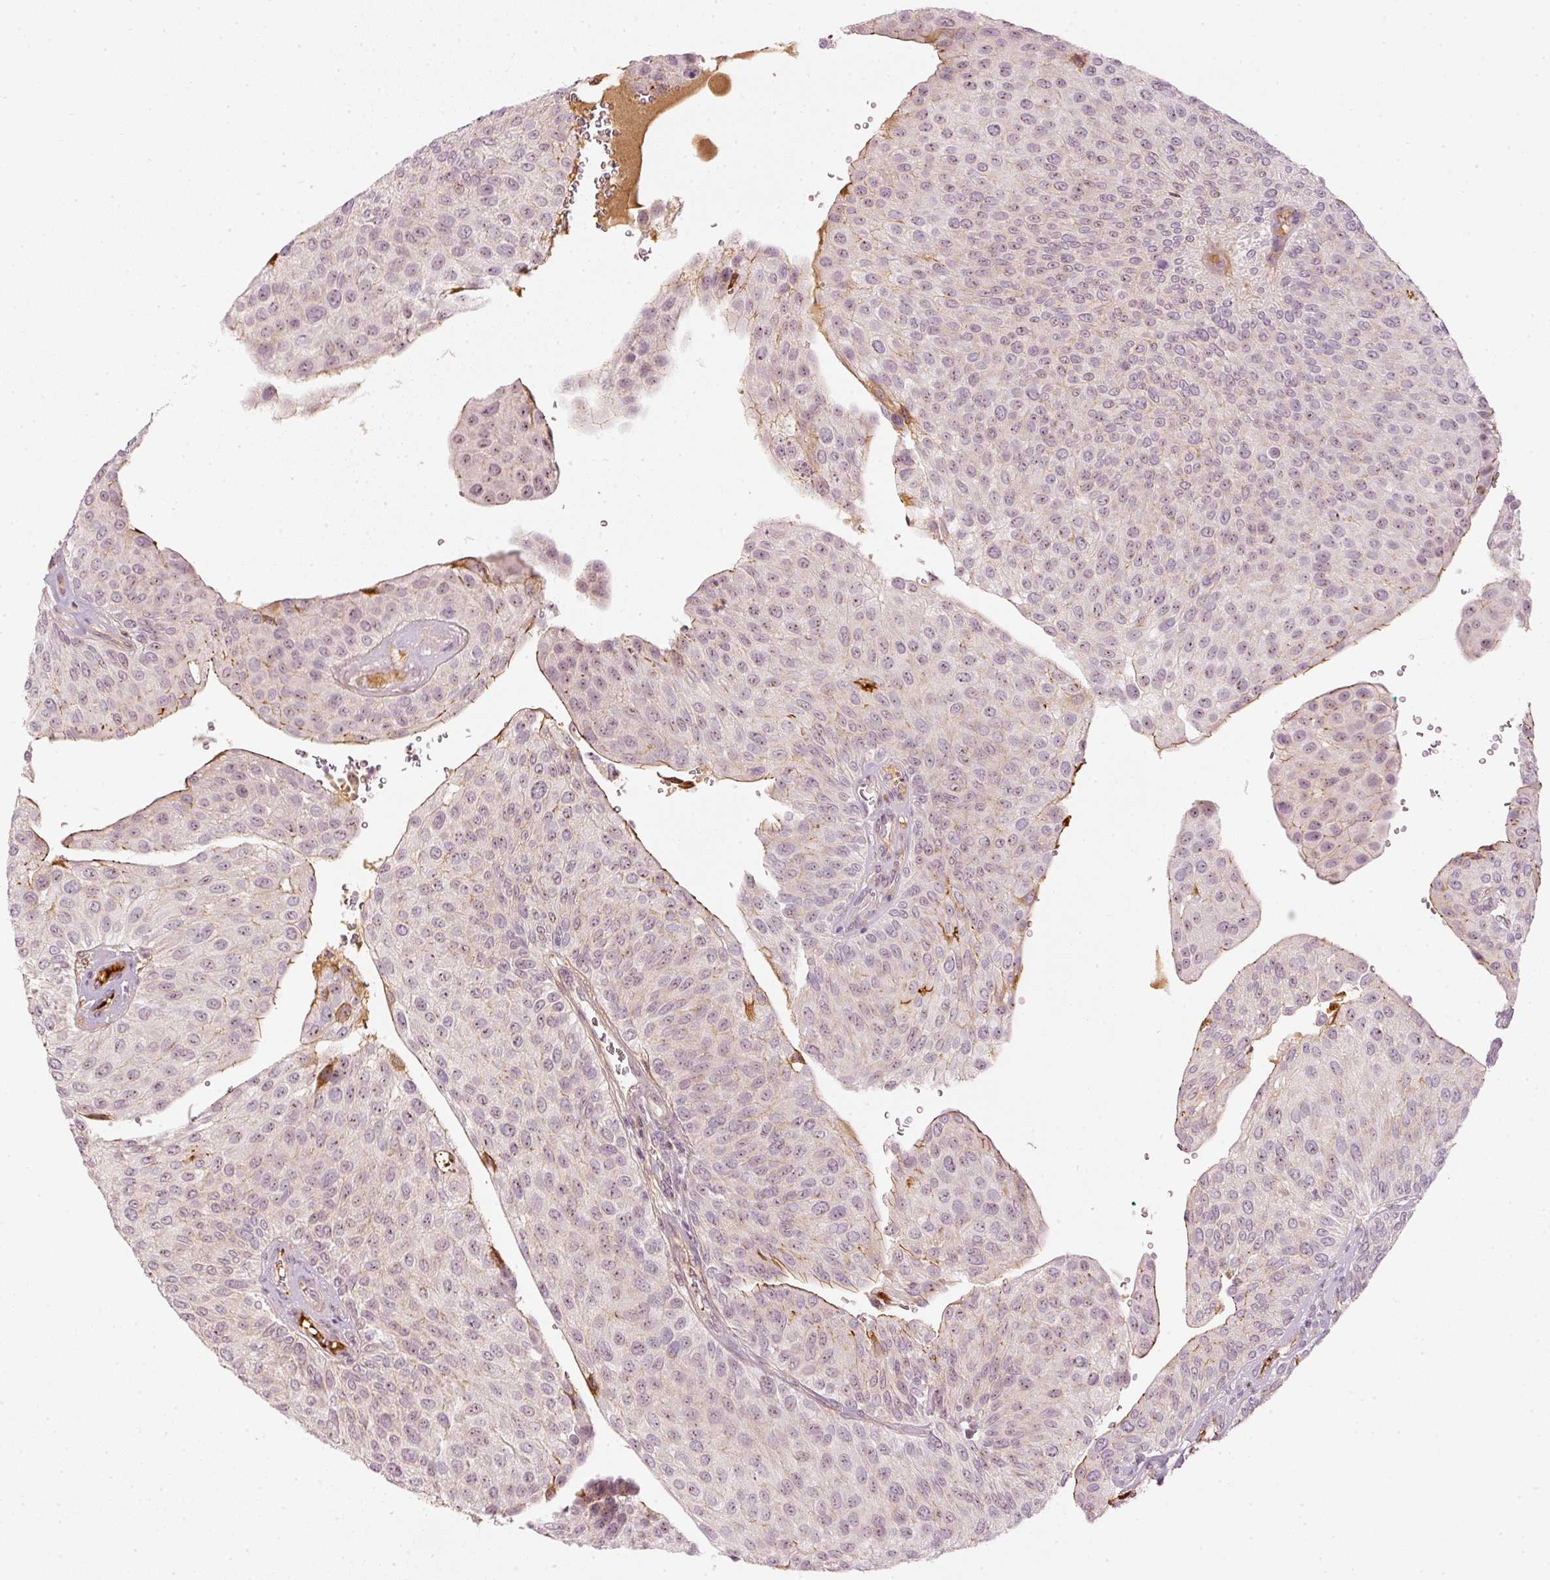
{"staining": {"intensity": "weak", "quantity": "25%-75%", "location": "nuclear"}, "tissue": "urothelial cancer", "cell_type": "Tumor cells", "image_type": "cancer", "snomed": [{"axis": "morphology", "description": "Urothelial carcinoma, NOS"}, {"axis": "topography", "description": "Urinary bladder"}], "caption": "Weak nuclear positivity is seen in about 25%-75% of tumor cells in transitional cell carcinoma.", "gene": "VCAM1", "patient": {"sex": "male", "age": 67}}